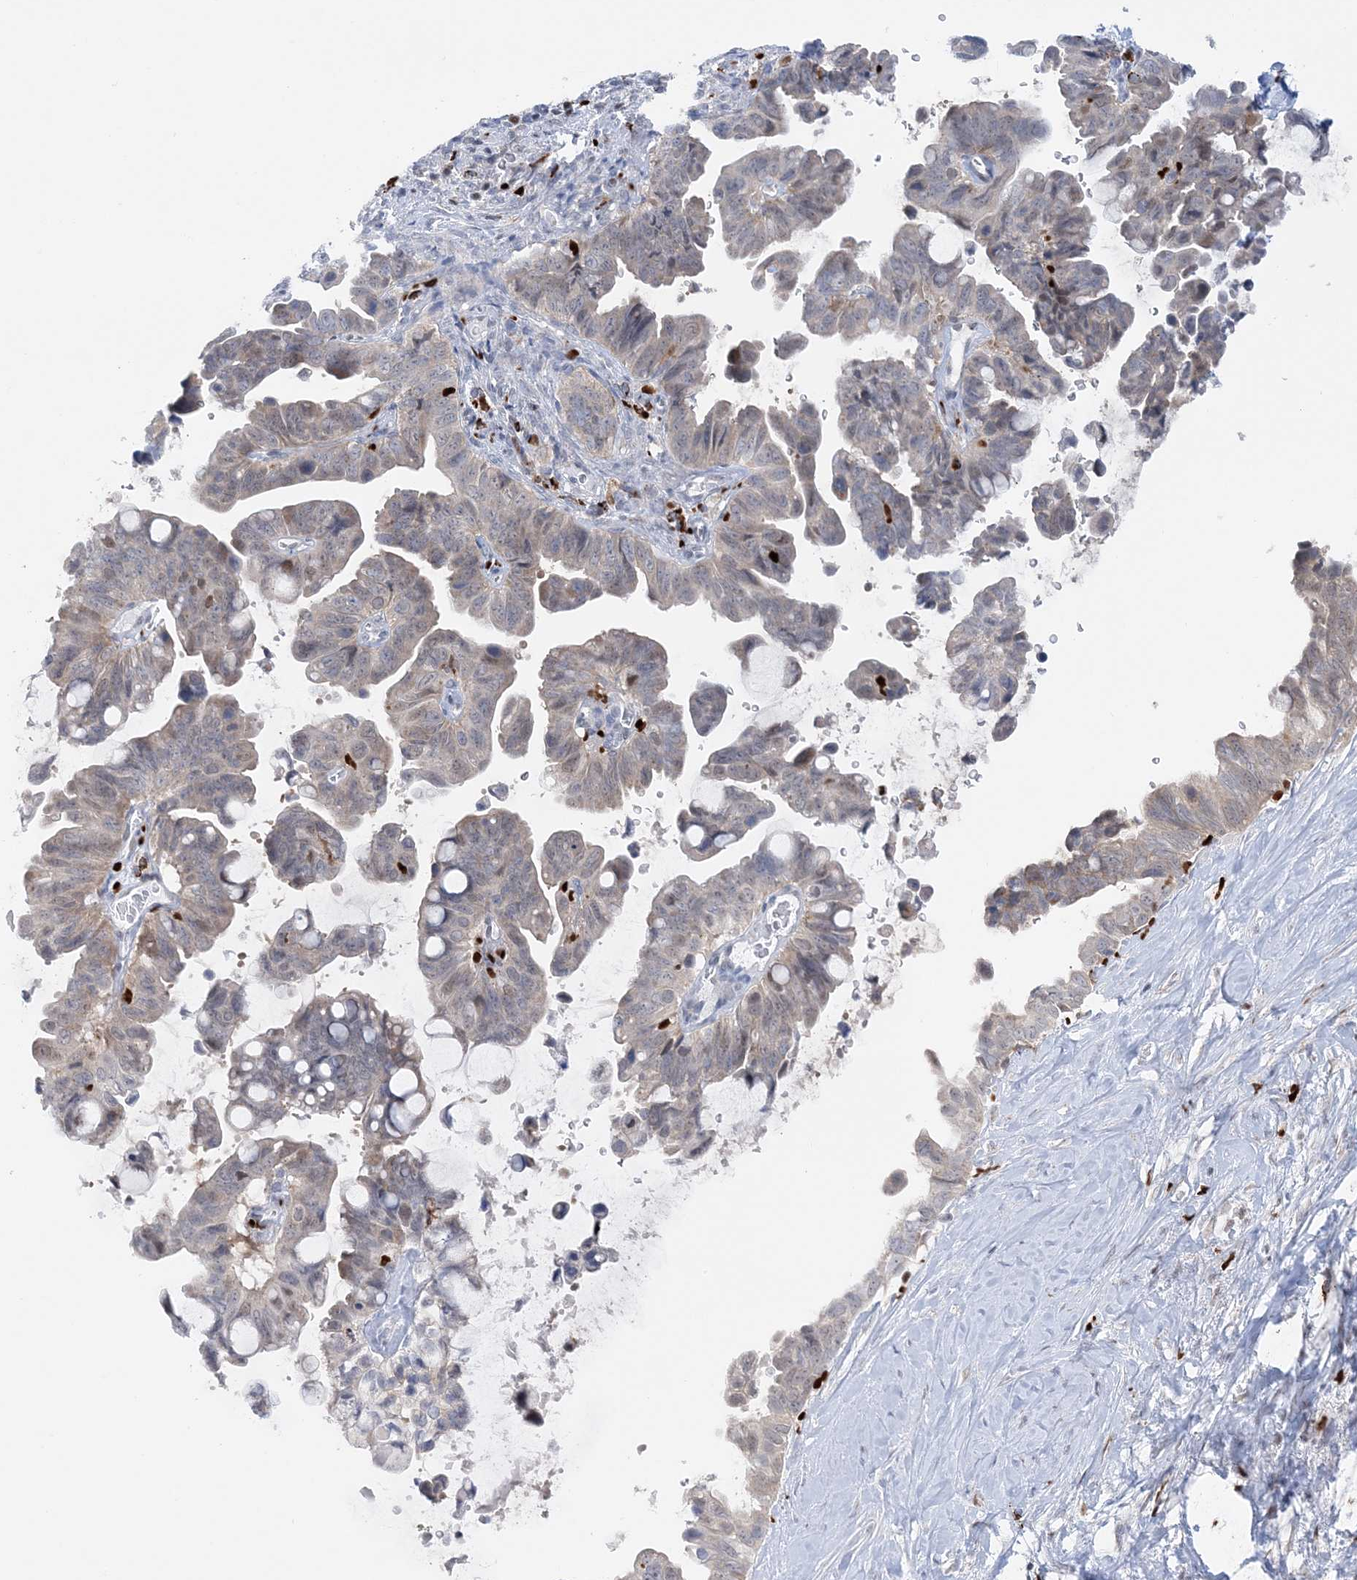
{"staining": {"intensity": "weak", "quantity": "<25%", "location": "nuclear"}, "tissue": "pancreatic cancer", "cell_type": "Tumor cells", "image_type": "cancer", "snomed": [{"axis": "morphology", "description": "Adenocarcinoma, NOS"}, {"axis": "topography", "description": "Pancreas"}], "caption": "Tumor cells are negative for protein expression in human adenocarcinoma (pancreatic).", "gene": "NIT2", "patient": {"sex": "female", "age": 72}}